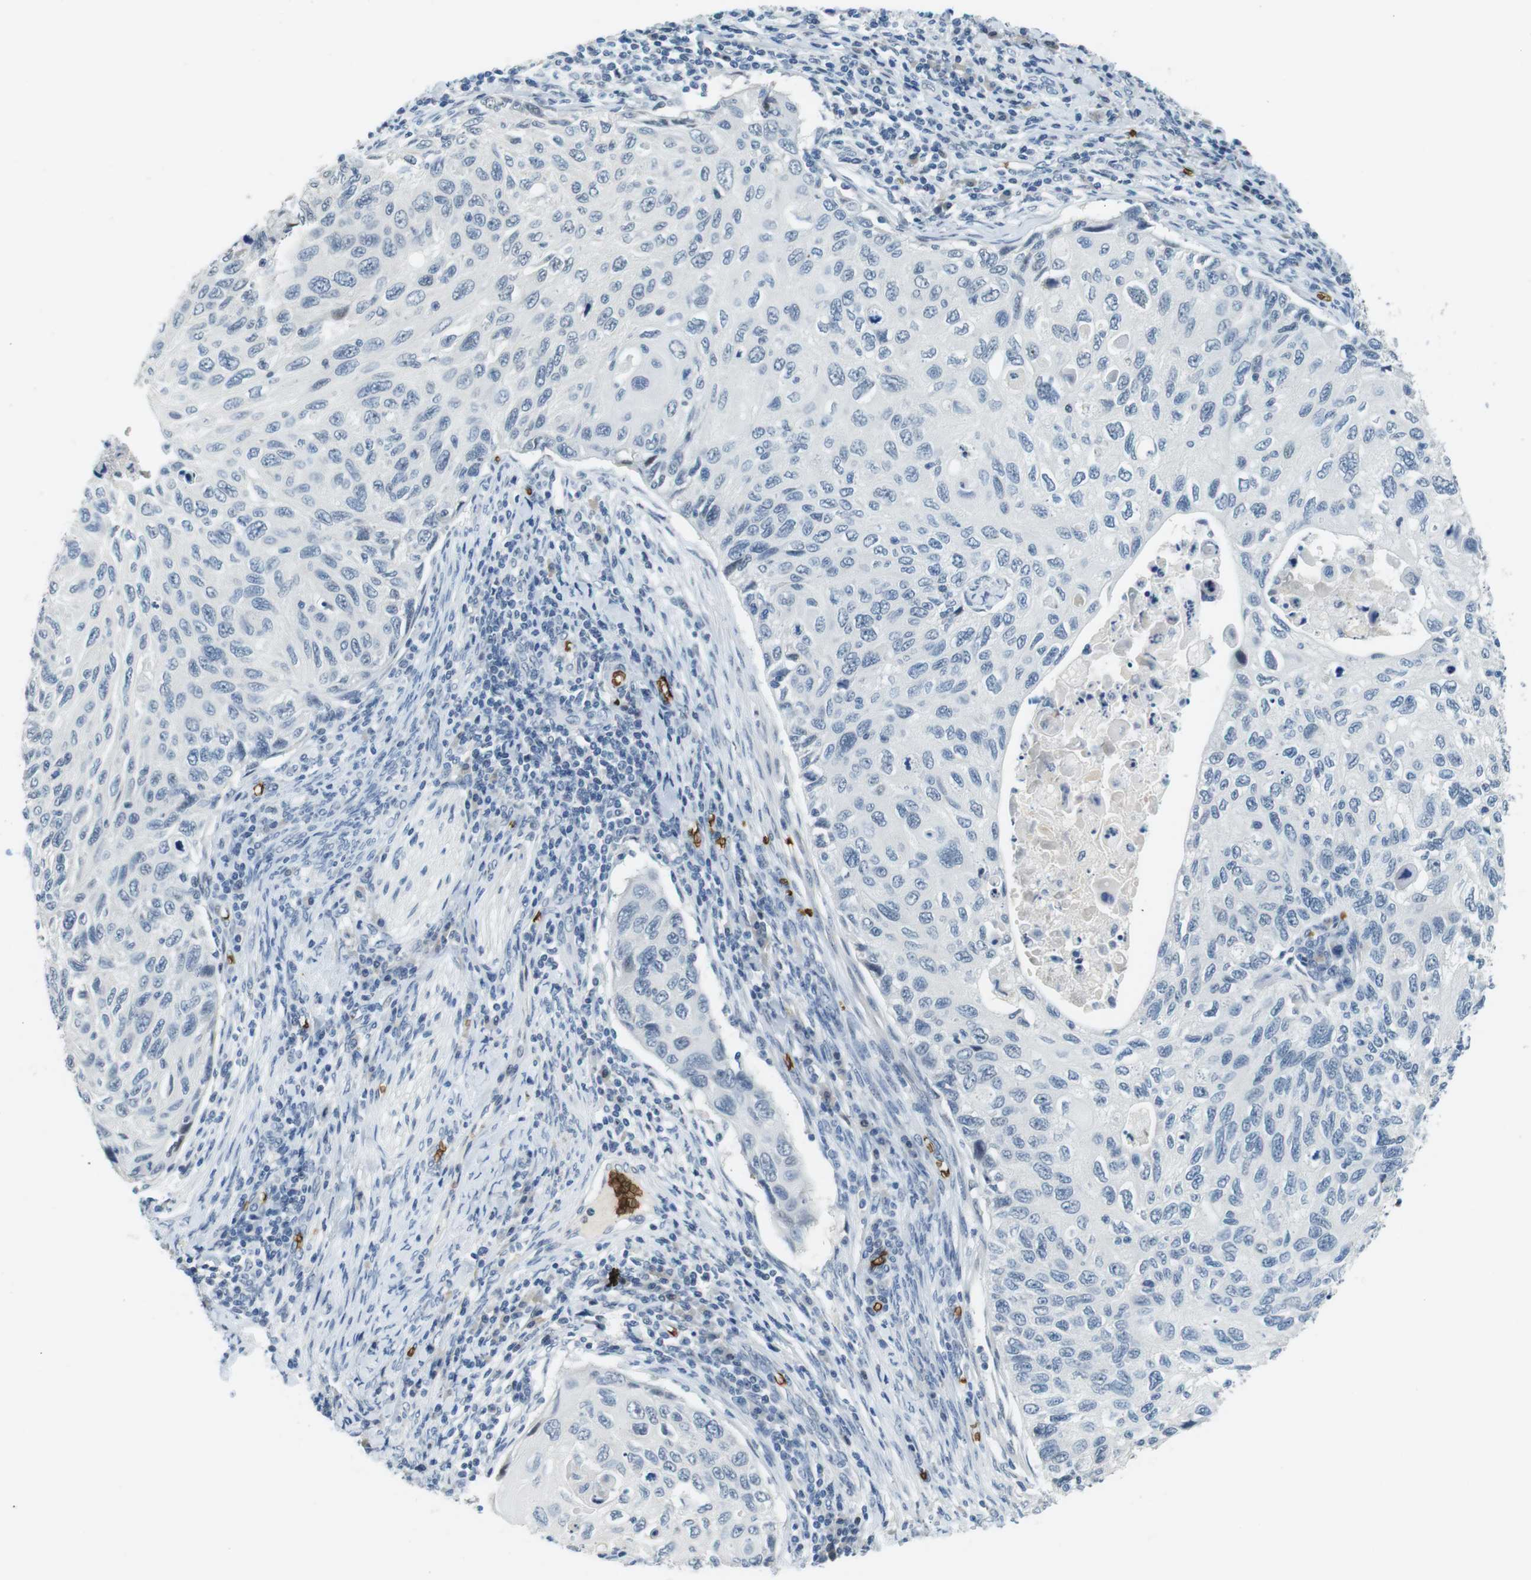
{"staining": {"intensity": "negative", "quantity": "none", "location": "none"}, "tissue": "cervical cancer", "cell_type": "Tumor cells", "image_type": "cancer", "snomed": [{"axis": "morphology", "description": "Squamous cell carcinoma, NOS"}, {"axis": "topography", "description": "Cervix"}], "caption": "IHC micrograph of neoplastic tissue: human cervical squamous cell carcinoma stained with DAB displays no significant protein staining in tumor cells.", "gene": "SLC4A1", "patient": {"sex": "female", "age": 70}}